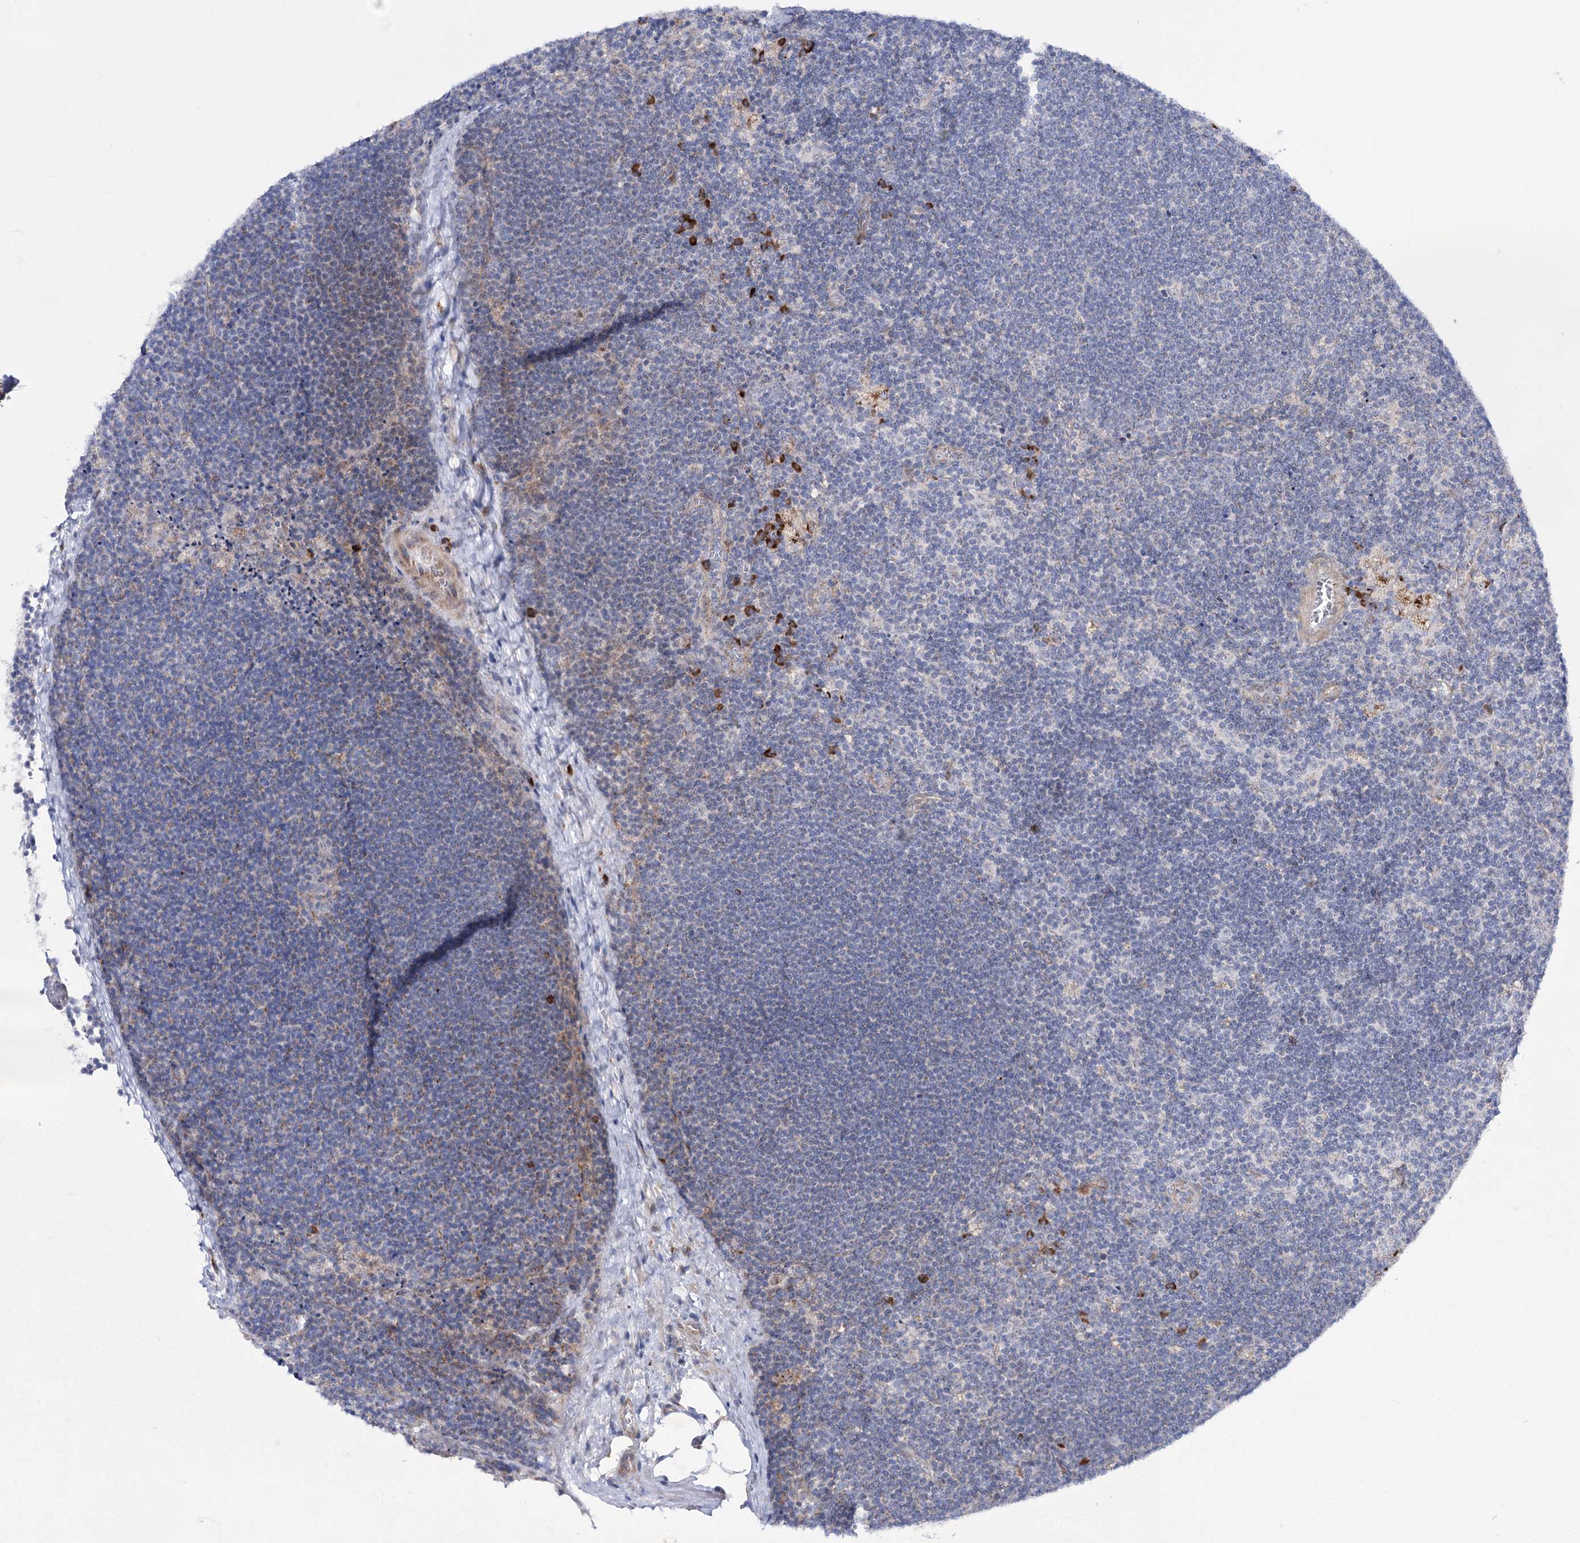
{"staining": {"intensity": "weak", "quantity": "<25%", "location": "cytoplasmic/membranous"}, "tissue": "lymph node", "cell_type": "Germinal center cells", "image_type": "normal", "snomed": [{"axis": "morphology", "description": "Normal tissue, NOS"}, {"axis": "topography", "description": "Lymph node"}], "caption": "Germinal center cells are negative for protein expression in unremarkable human lymph node. (Stains: DAB (3,3'-diaminobenzidine) IHC with hematoxylin counter stain, Microscopy: brightfield microscopy at high magnification).", "gene": "METTL5", "patient": {"sex": "male", "age": 24}}